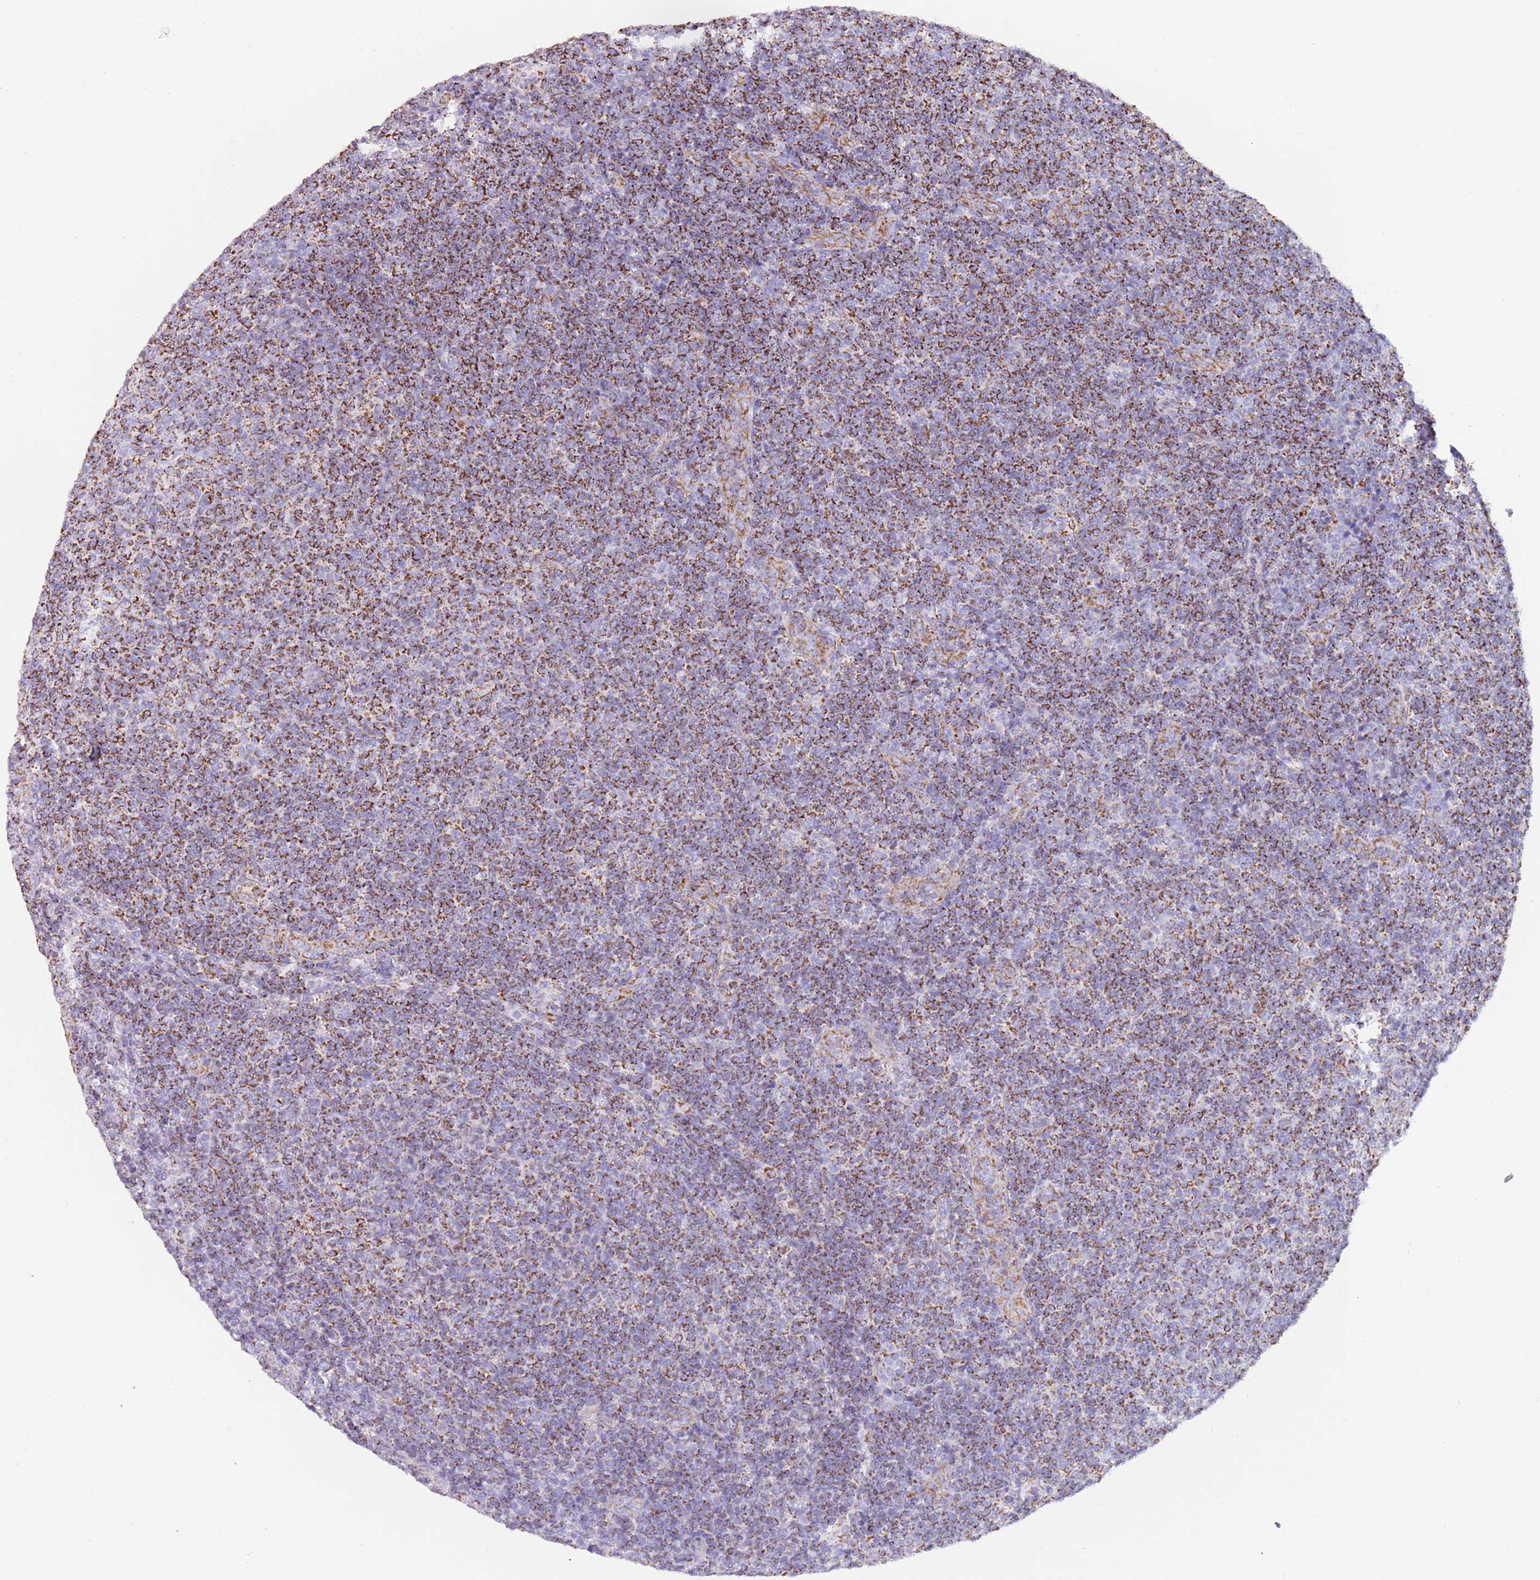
{"staining": {"intensity": "moderate", "quantity": ">75%", "location": "cytoplasmic/membranous"}, "tissue": "lymphoma", "cell_type": "Tumor cells", "image_type": "cancer", "snomed": [{"axis": "morphology", "description": "Malignant lymphoma, non-Hodgkin's type, Low grade"}, {"axis": "topography", "description": "Lymph node"}], "caption": "Brown immunohistochemical staining in lymphoma exhibits moderate cytoplasmic/membranous positivity in approximately >75% of tumor cells. (DAB = brown stain, brightfield microscopy at high magnification).", "gene": "SUCLG2", "patient": {"sex": "male", "age": 66}}